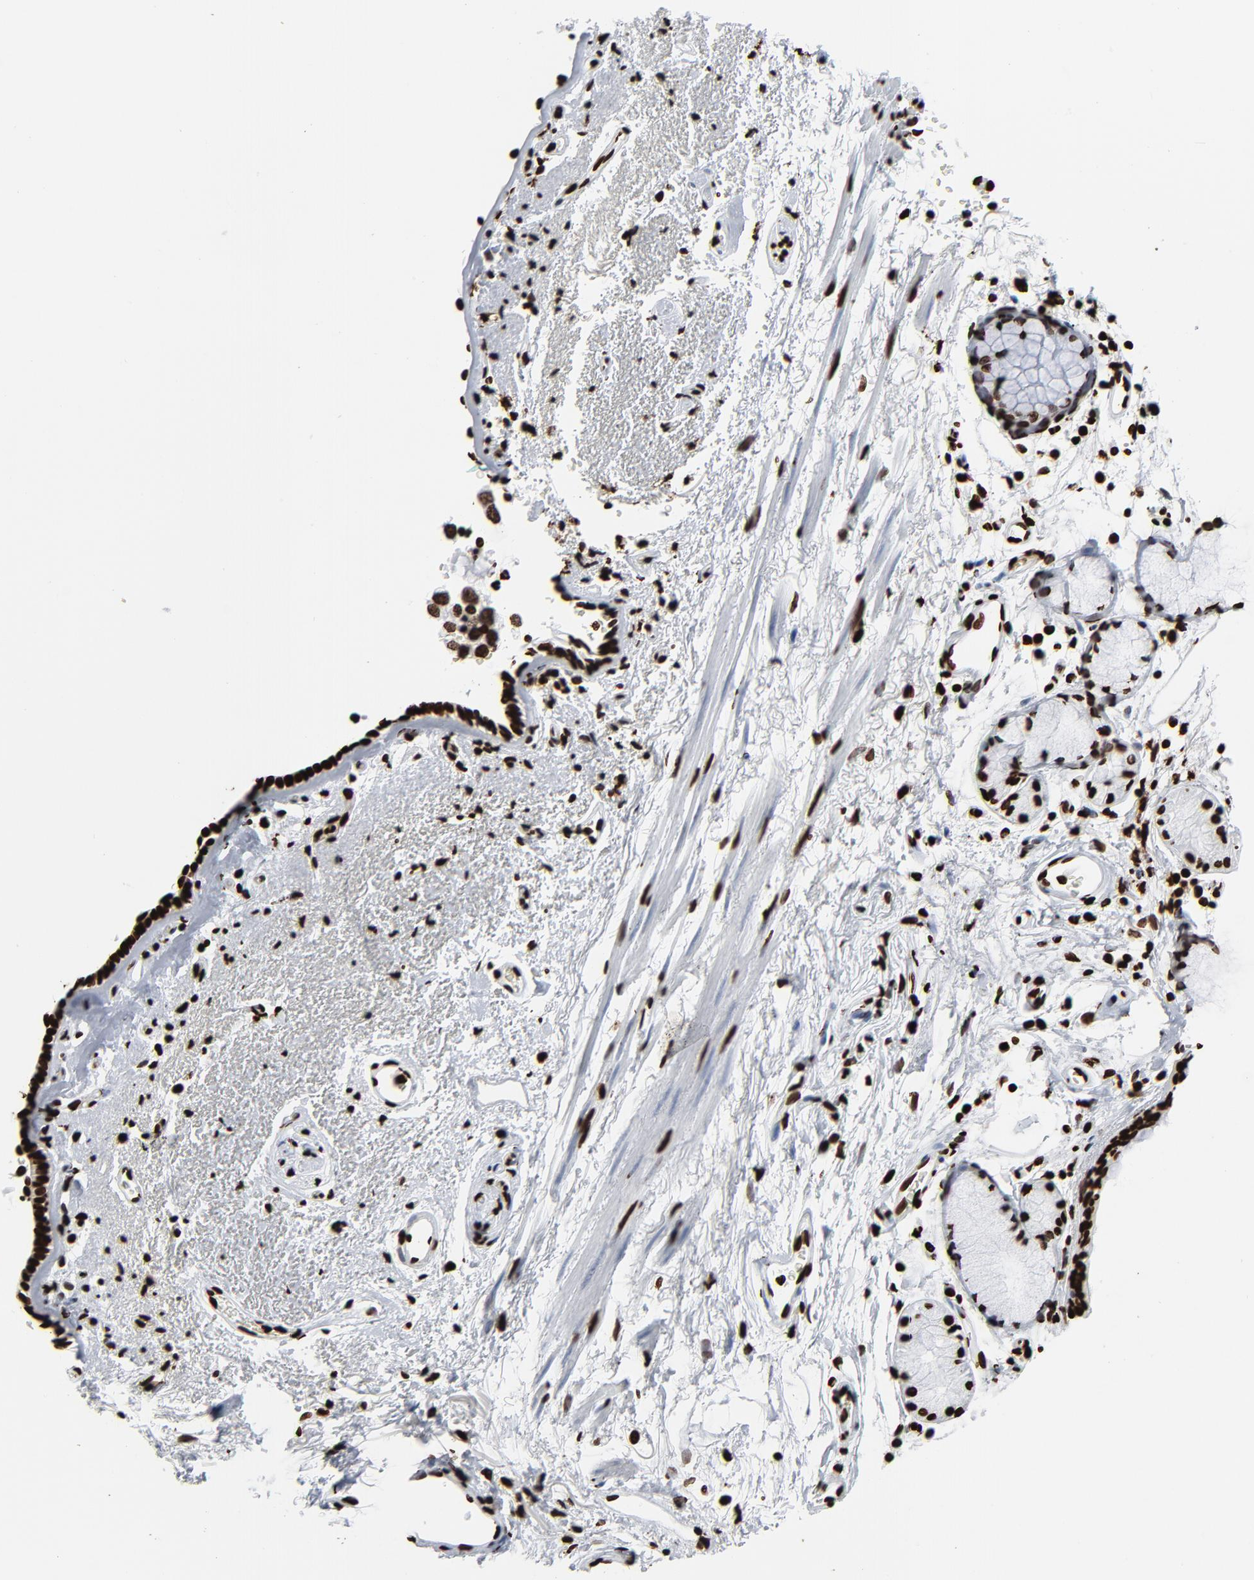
{"staining": {"intensity": "strong", "quantity": ">75%", "location": "nuclear"}, "tissue": "bronchus", "cell_type": "Respiratory epithelial cells", "image_type": "normal", "snomed": [{"axis": "morphology", "description": "Normal tissue, NOS"}, {"axis": "morphology", "description": "Adenocarcinoma, NOS"}, {"axis": "topography", "description": "Bronchus"}, {"axis": "topography", "description": "Lung"}], "caption": "Immunohistochemistry (IHC) staining of benign bronchus, which reveals high levels of strong nuclear expression in about >75% of respiratory epithelial cells indicating strong nuclear protein expression. The staining was performed using DAB (brown) for protein detection and nuclei were counterstained in hematoxylin (blue).", "gene": "H3", "patient": {"sex": "male", "age": 71}}